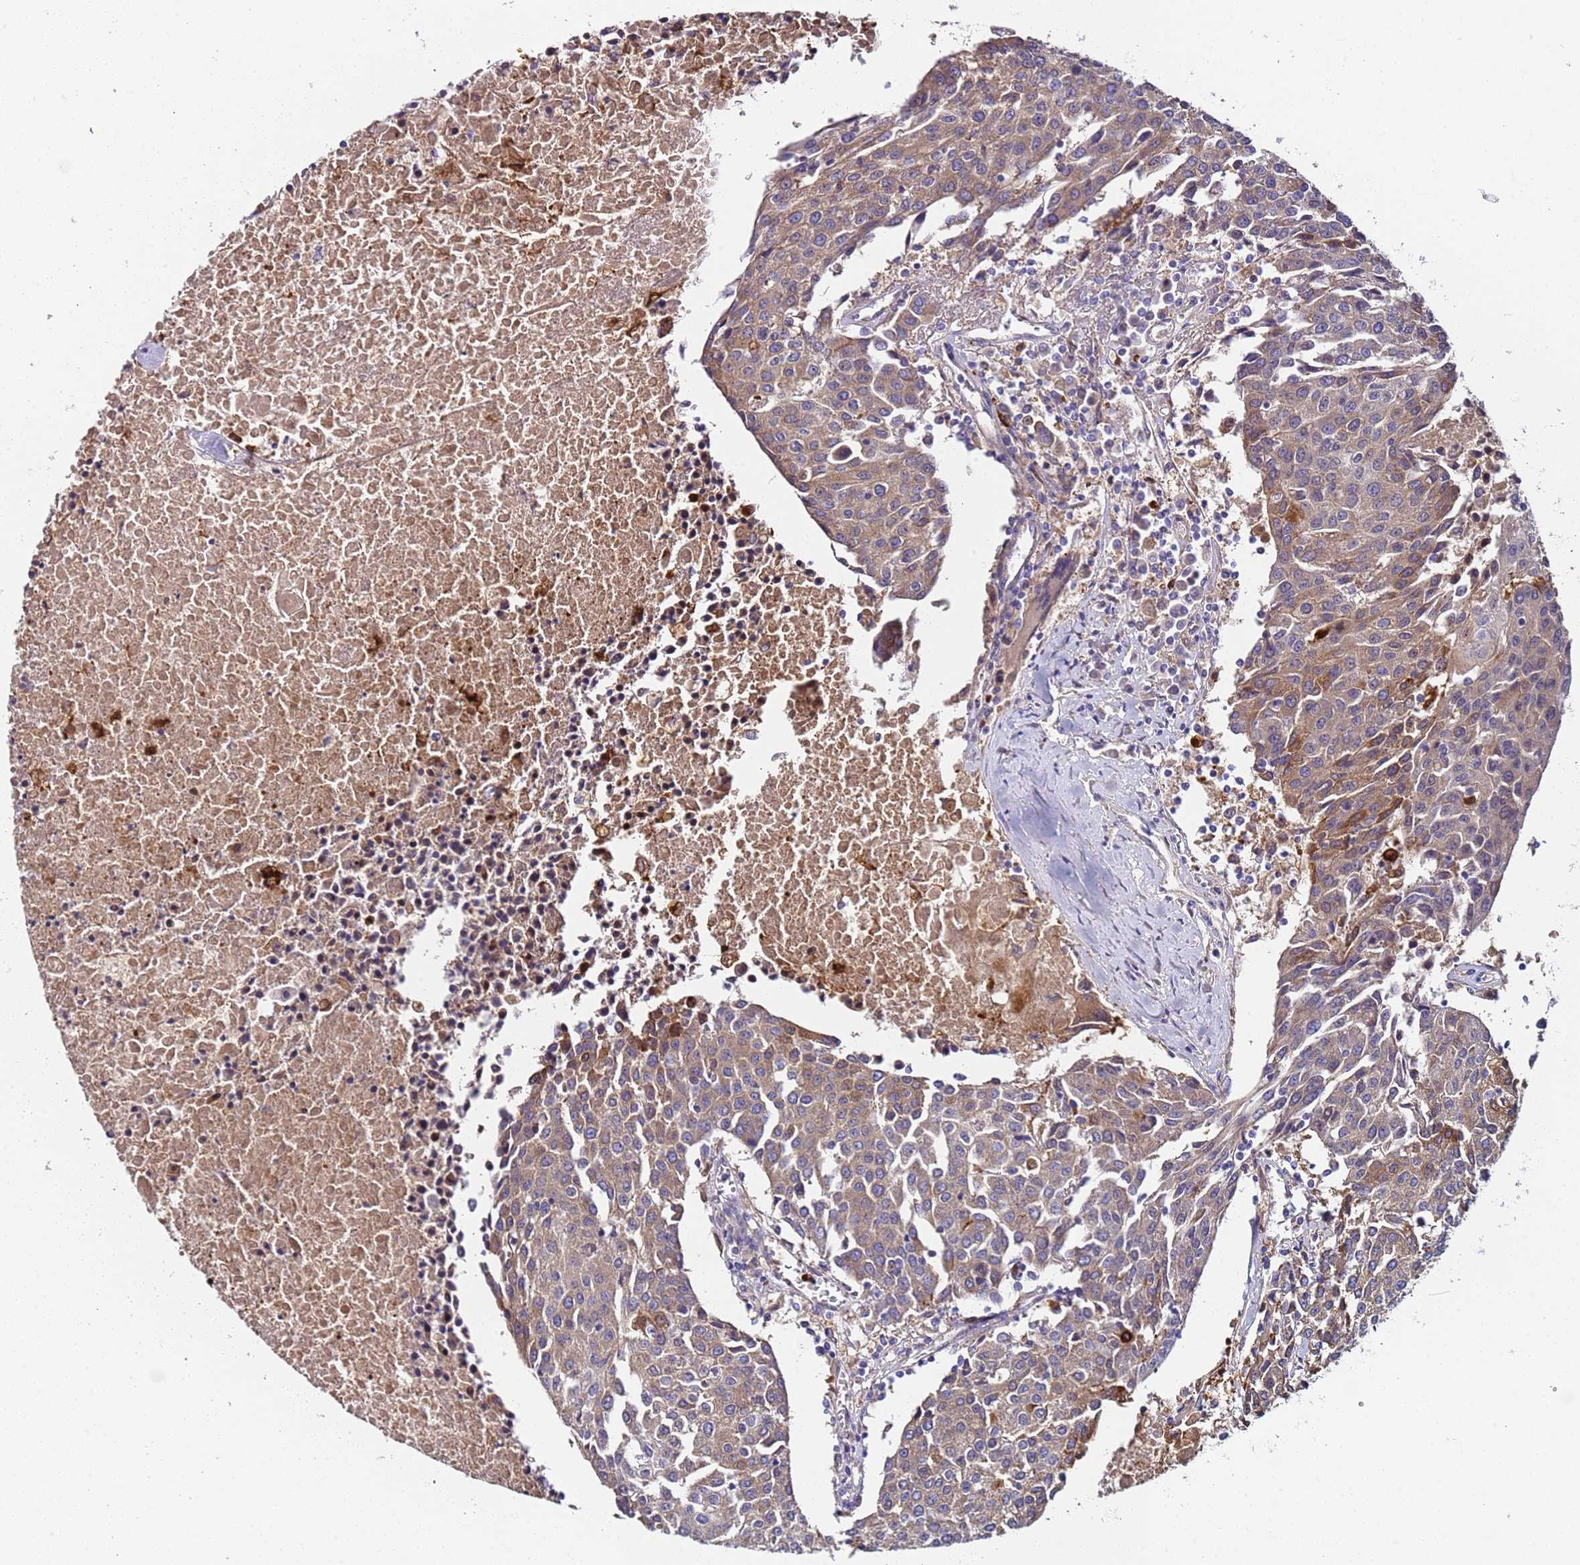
{"staining": {"intensity": "moderate", "quantity": "<25%", "location": "cytoplasmic/membranous"}, "tissue": "urothelial cancer", "cell_type": "Tumor cells", "image_type": "cancer", "snomed": [{"axis": "morphology", "description": "Urothelial carcinoma, High grade"}, {"axis": "topography", "description": "Urinary bladder"}], "caption": "Tumor cells reveal low levels of moderate cytoplasmic/membranous expression in approximately <25% of cells in urothelial carcinoma (high-grade). (DAB IHC with brightfield microscopy, high magnification).", "gene": "PAQR7", "patient": {"sex": "female", "age": 85}}